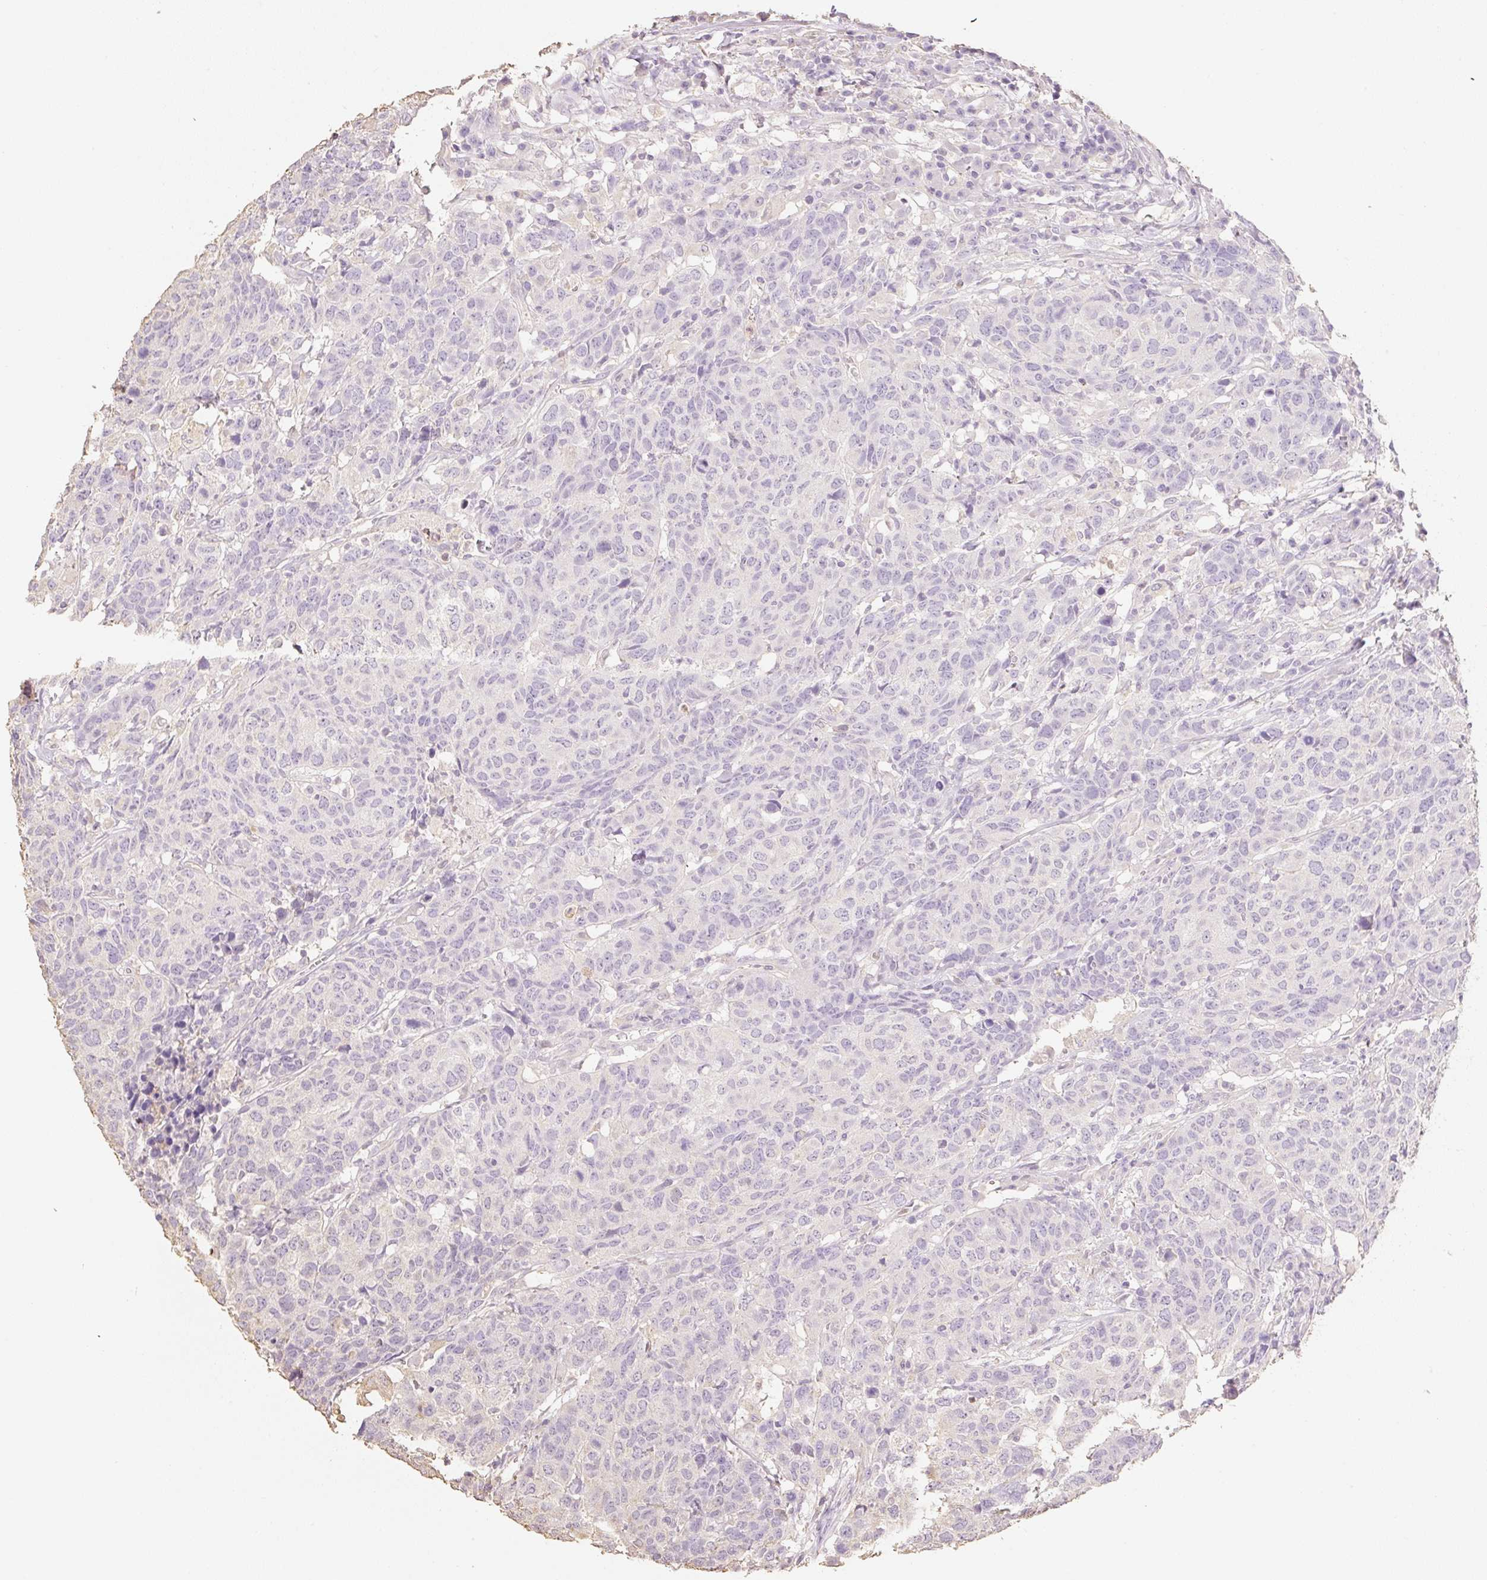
{"staining": {"intensity": "negative", "quantity": "none", "location": "none"}, "tissue": "head and neck cancer", "cell_type": "Tumor cells", "image_type": "cancer", "snomed": [{"axis": "morphology", "description": "Normal tissue, NOS"}, {"axis": "morphology", "description": "Squamous cell carcinoma, NOS"}, {"axis": "topography", "description": "Skeletal muscle"}, {"axis": "topography", "description": "Vascular tissue"}, {"axis": "topography", "description": "Peripheral nerve tissue"}, {"axis": "topography", "description": "Head-Neck"}], "caption": "The immunohistochemistry (IHC) histopathology image has no significant positivity in tumor cells of head and neck cancer tissue. (Stains: DAB (3,3'-diaminobenzidine) immunohistochemistry with hematoxylin counter stain, Microscopy: brightfield microscopy at high magnification).", "gene": "MBOAT7", "patient": {"sex": "male", "age": 66}}